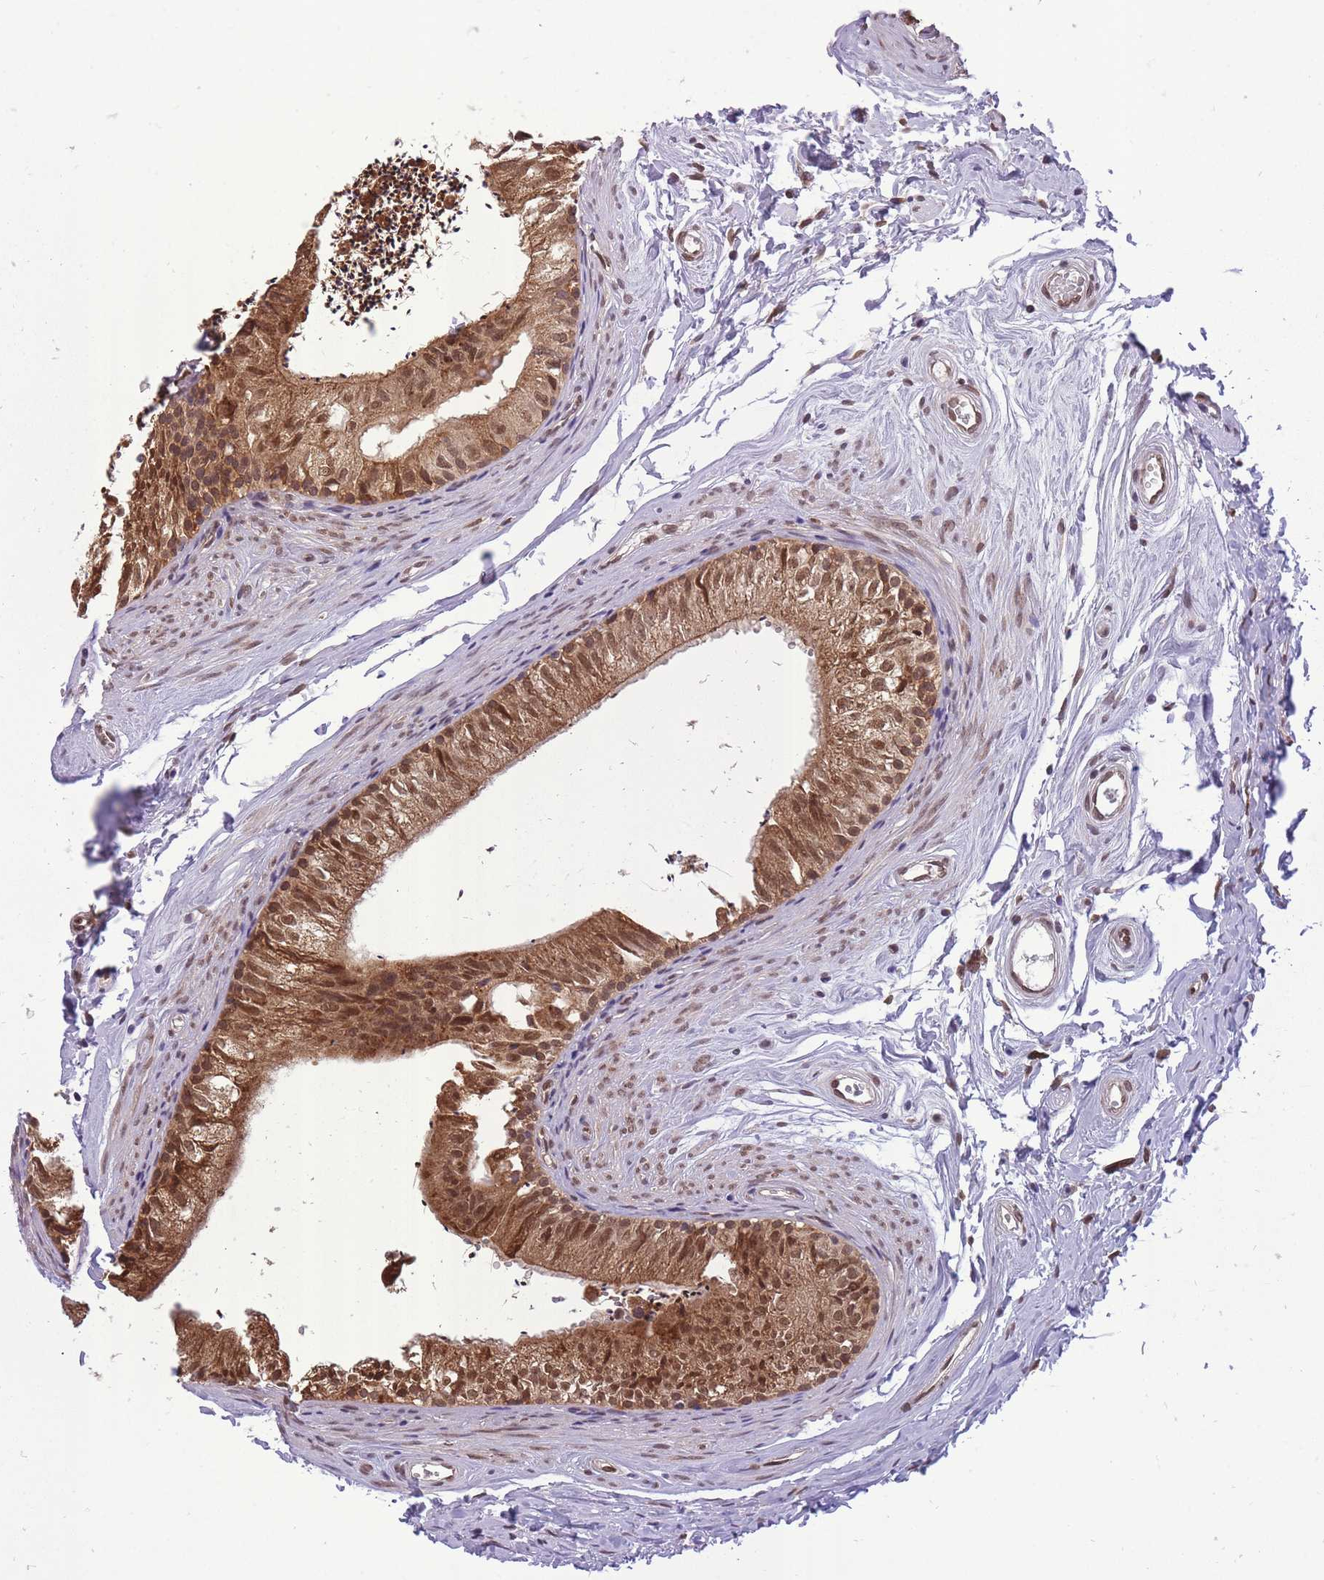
{"staining": {"intensity": "moderate", "quantity": ">75%", "location": "cytoplasmic/membranous,nuclear"}, "tissue": "epididymis", "cell_type": "Glandular cells", "image_type": "normal", "snomed": [{"axis": "morphology", "description": "Normal tissue, NOS"}, {"axis": "topography", "description": "Epididymis"}], "caption": "This photomicrograph displays normal epididymis stained with immunohistochemistry (IHC) to label a protein in brown. The cytoplasmic/membranous,nuclear of glandular cells show moderate positivity for the protein. Nuclei are counter-stained blue.", "gene": "CDIP1", "patient": {"sex": "male", "age": 56}}